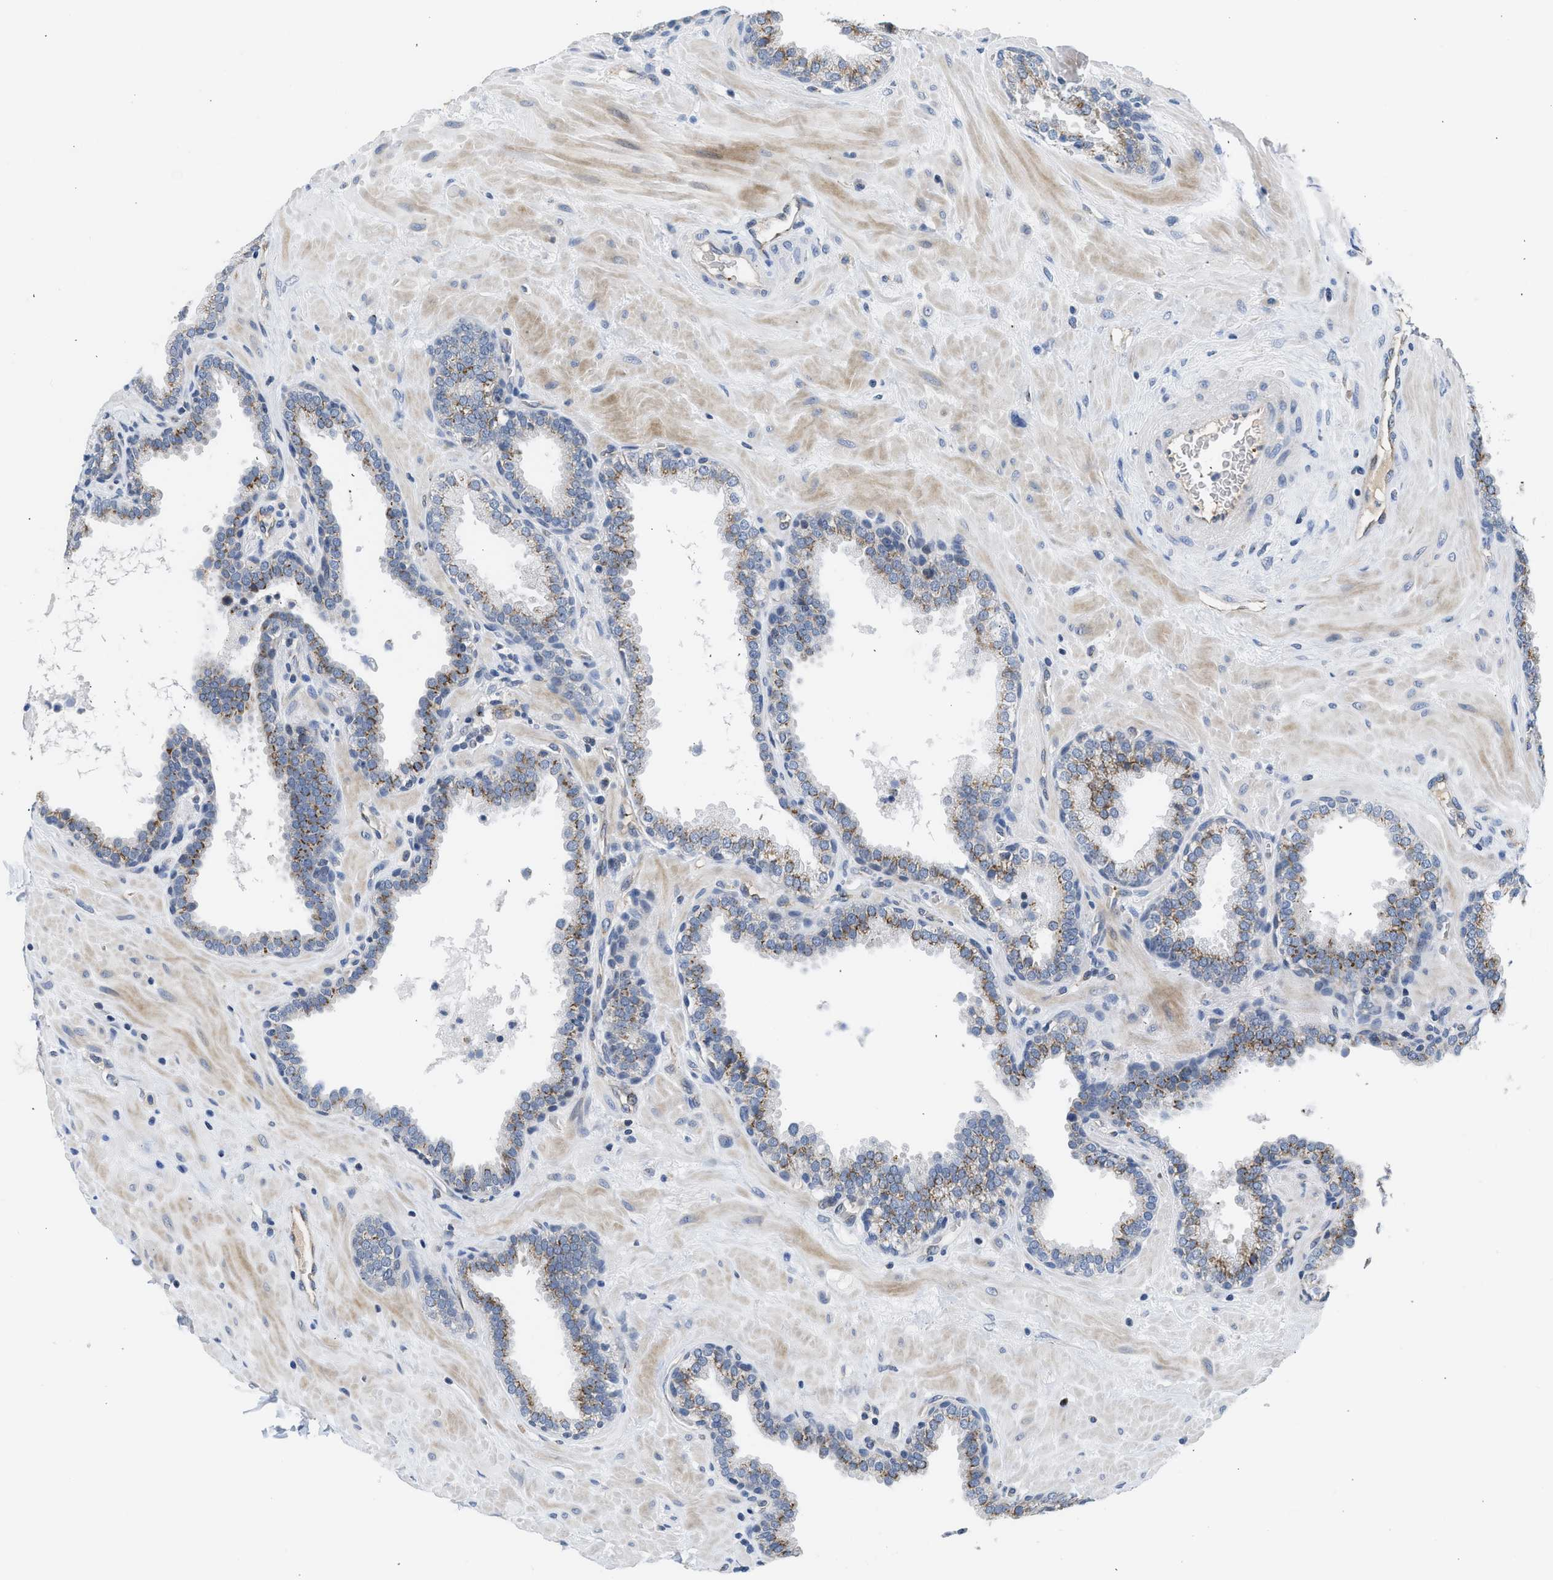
{"staining": {"intensity": "moderate", "quantity": "<25%", "location": "cytoplasmic/membranous"}, "tissue": "prostate", "cell_type": "Glandular cells", "image_type": "normal", "snomed": [{"axis": "morphology", "description": "Normal tissue, NOS"}, {"axis": "topography", "description": "Prostate"}], "caption": "Immunohistochemical staining of normal prostate shows low levels of moderate cytoplasmic/membranous expression in about <25% of glandular cells.", "gene": "PIM1", "patient": {"sex": "male", "age": 51}}